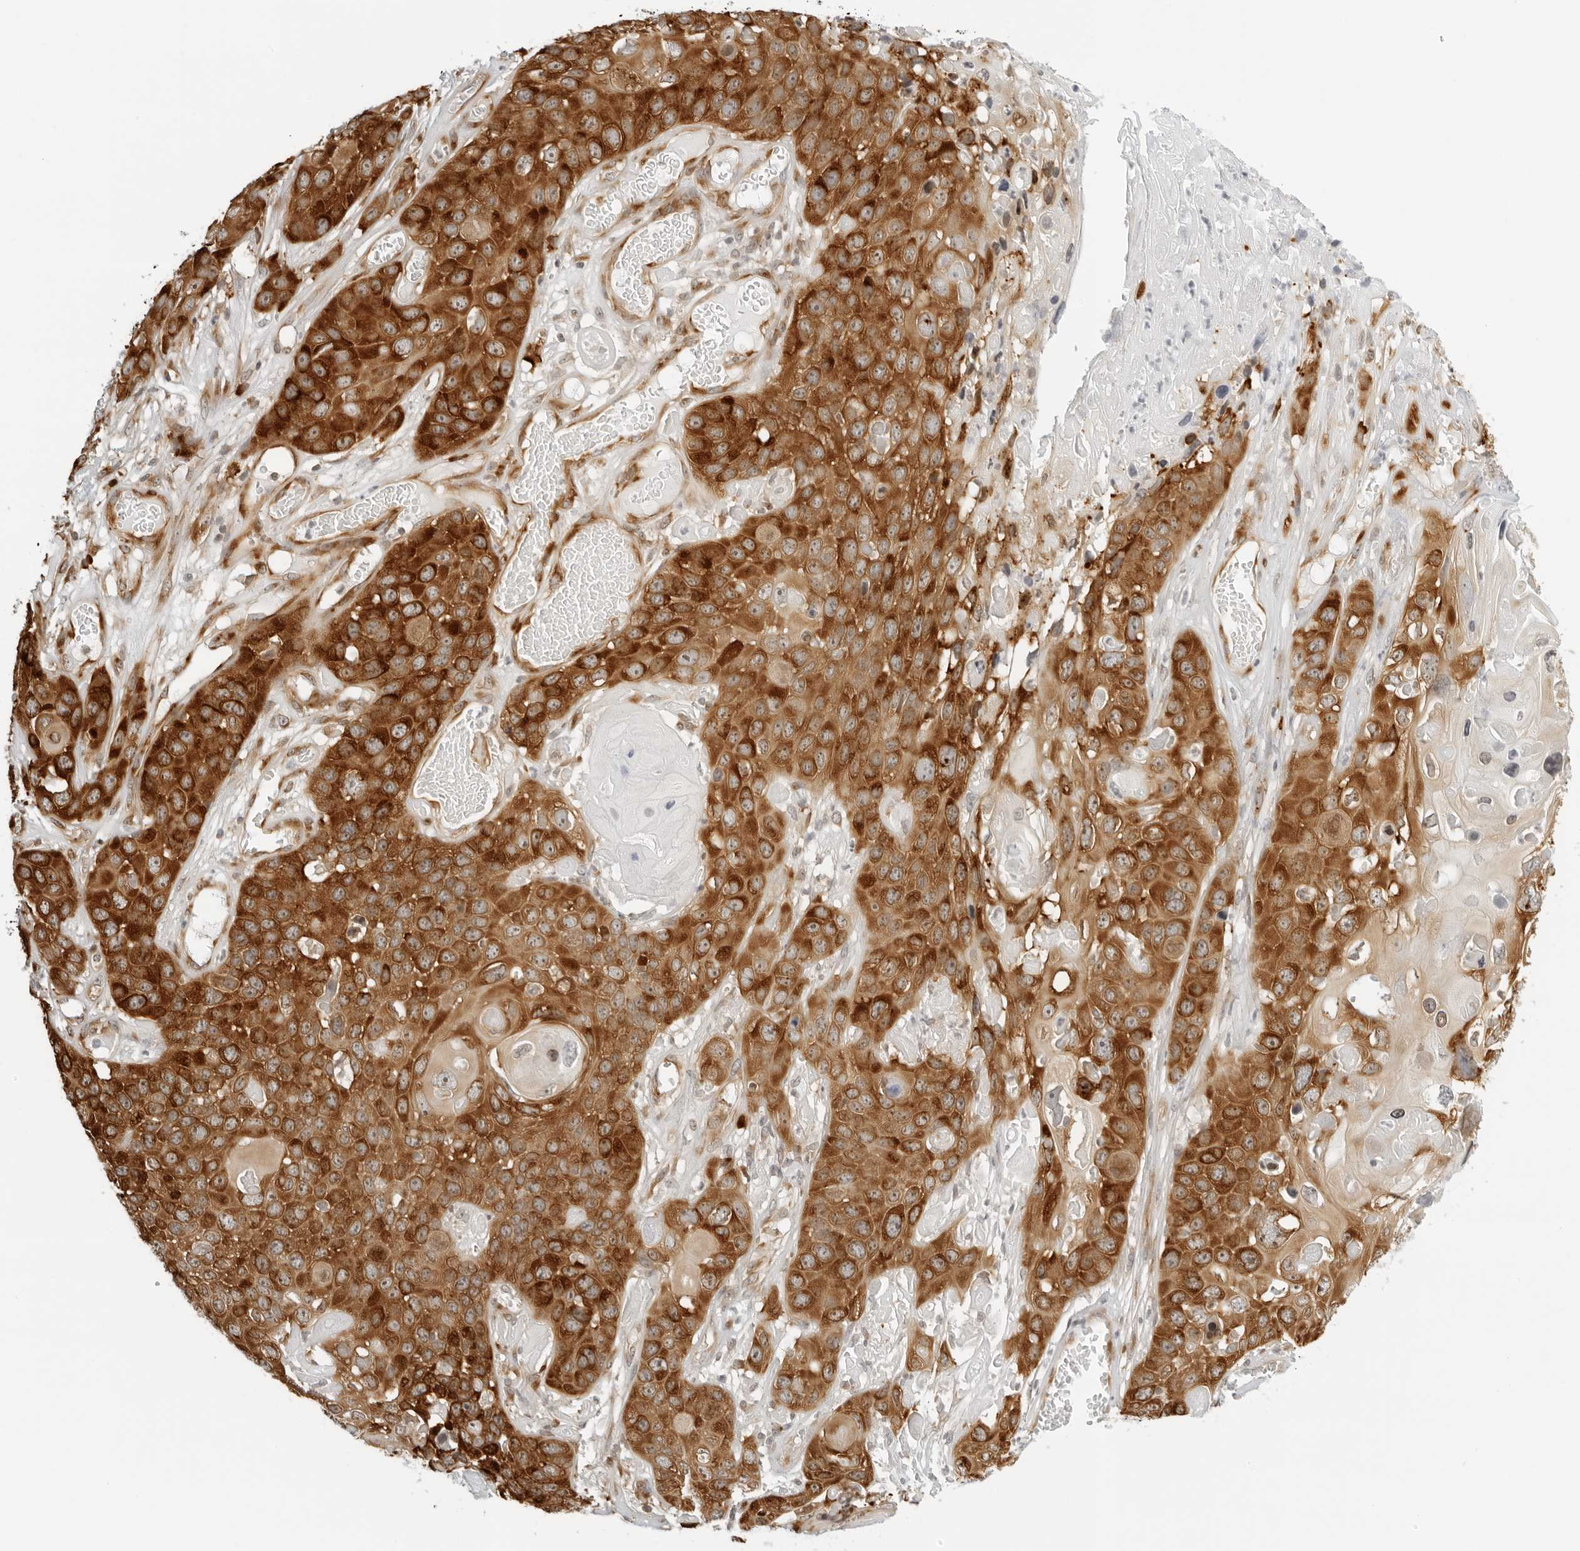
{"staining": {"intensity": "strong", "quantity": ">75%", "location": "cytoplasmic/membranous"}, "tissue": "skin cancer", "cell_type": "Tumor cells", "image_type": "cancer", "snomed": [{"axis": "morphology", "description": "Squamous cell carcinoma, NOS"}, {"axis": "topography", "description": "Skin"}], "caption": "There is high levels of strong cytoplasmic/membranous staining in tumor cells of skin cancer, as demonstrated by immunohistochemical staining (brown color).", "gene": "EIF4G1", "patient": {"sex": "male", "age": 55}}